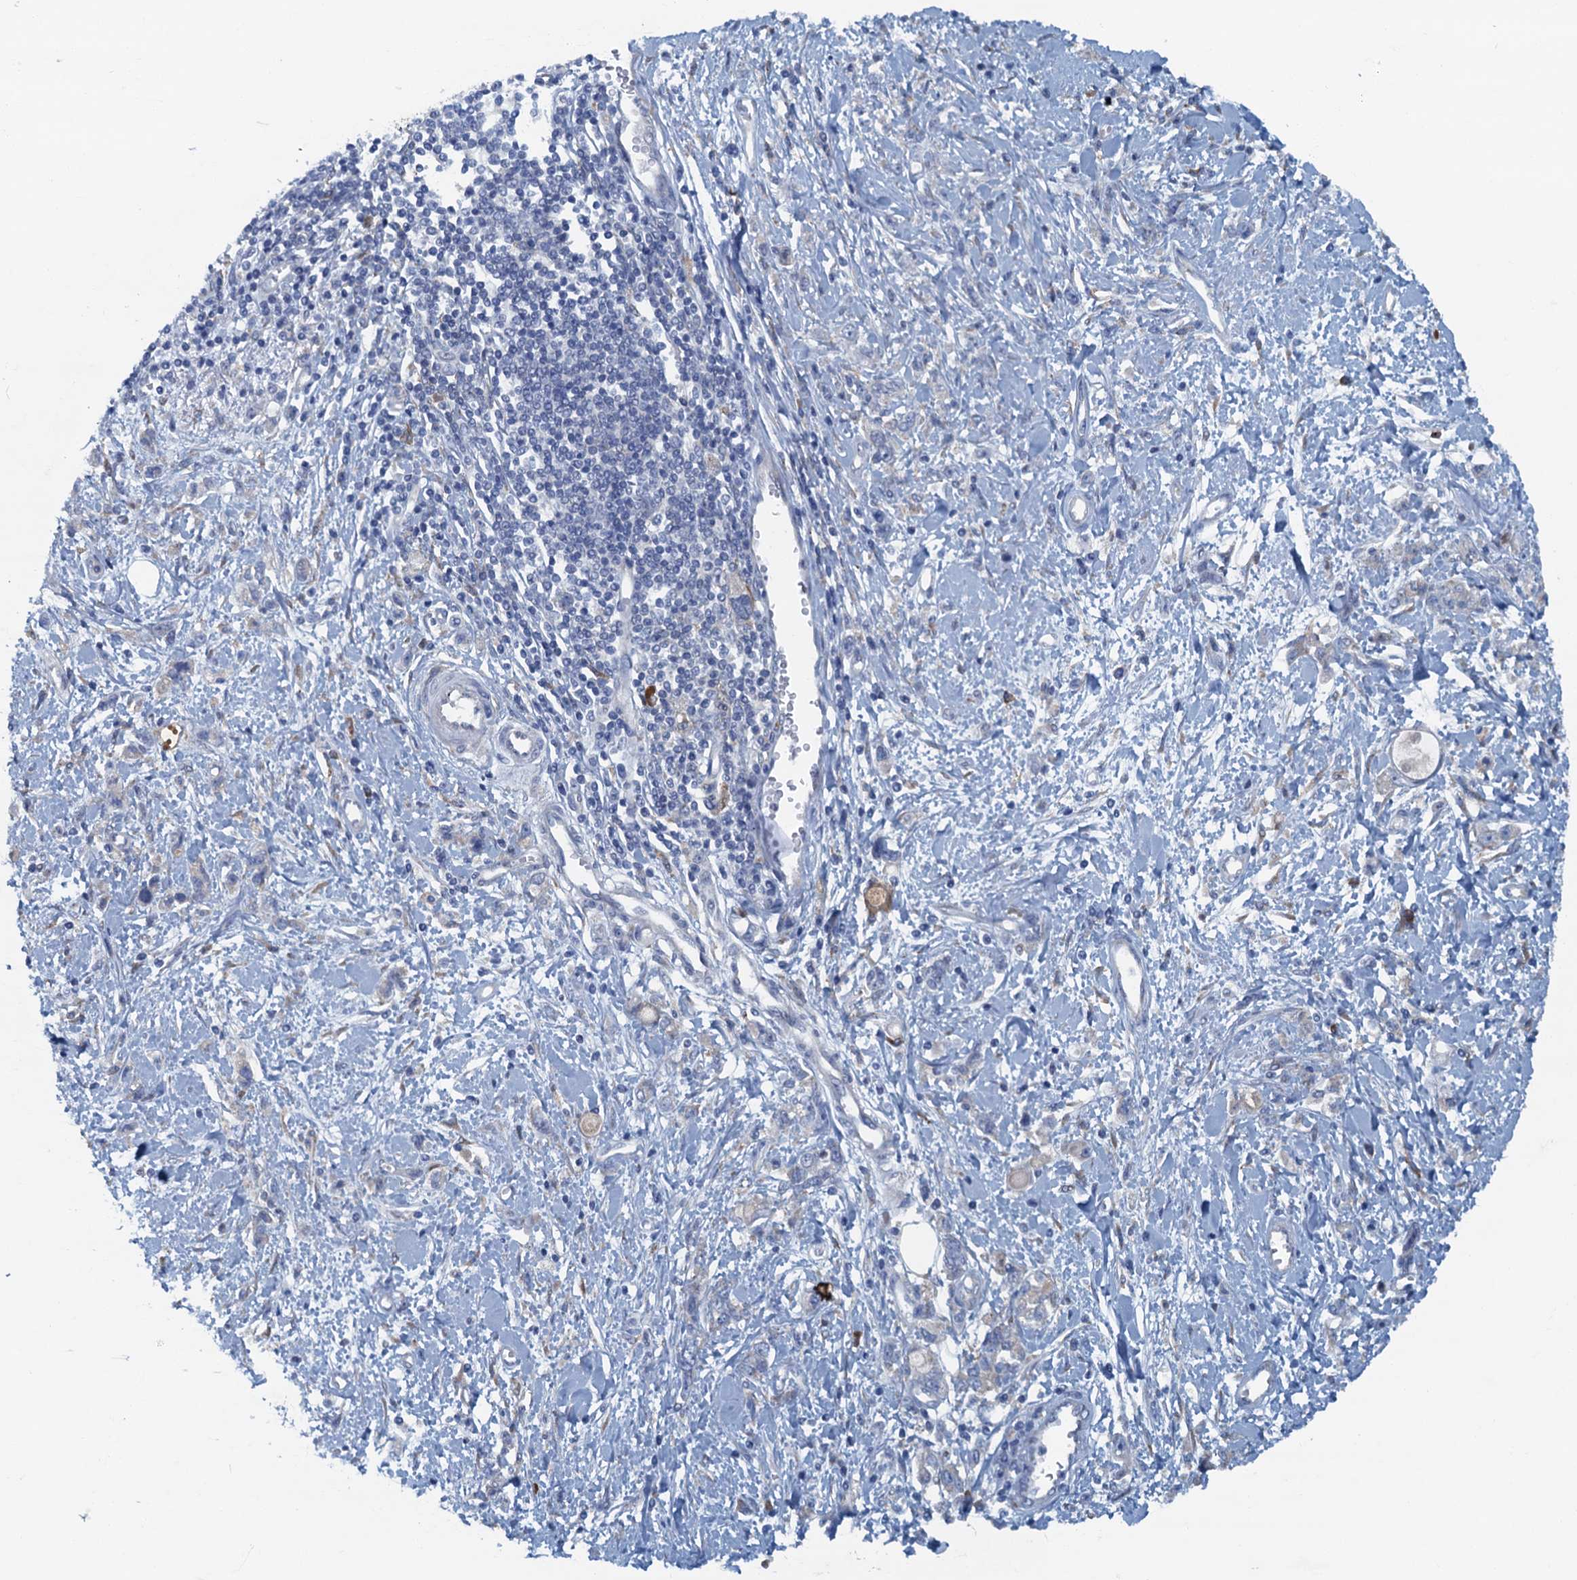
{"staining": {"intensity": "negative", "quantity": "none", "location": "none"}, "tissue": "stomach cancer", "cell_type": "Tumor cells", "image_type": "cancer", "snomed": [{"axis": "morphology", "description": "Adenocarcinoma, NOS"}, {"axis": "topography", "description": "Stomach"}], "caption": "The image reveals no significant positivity in tumor cells of adenocarcinoma (stomach).", "gene": "MYDGF", "patient": {"sex": "female", "age": 76}}